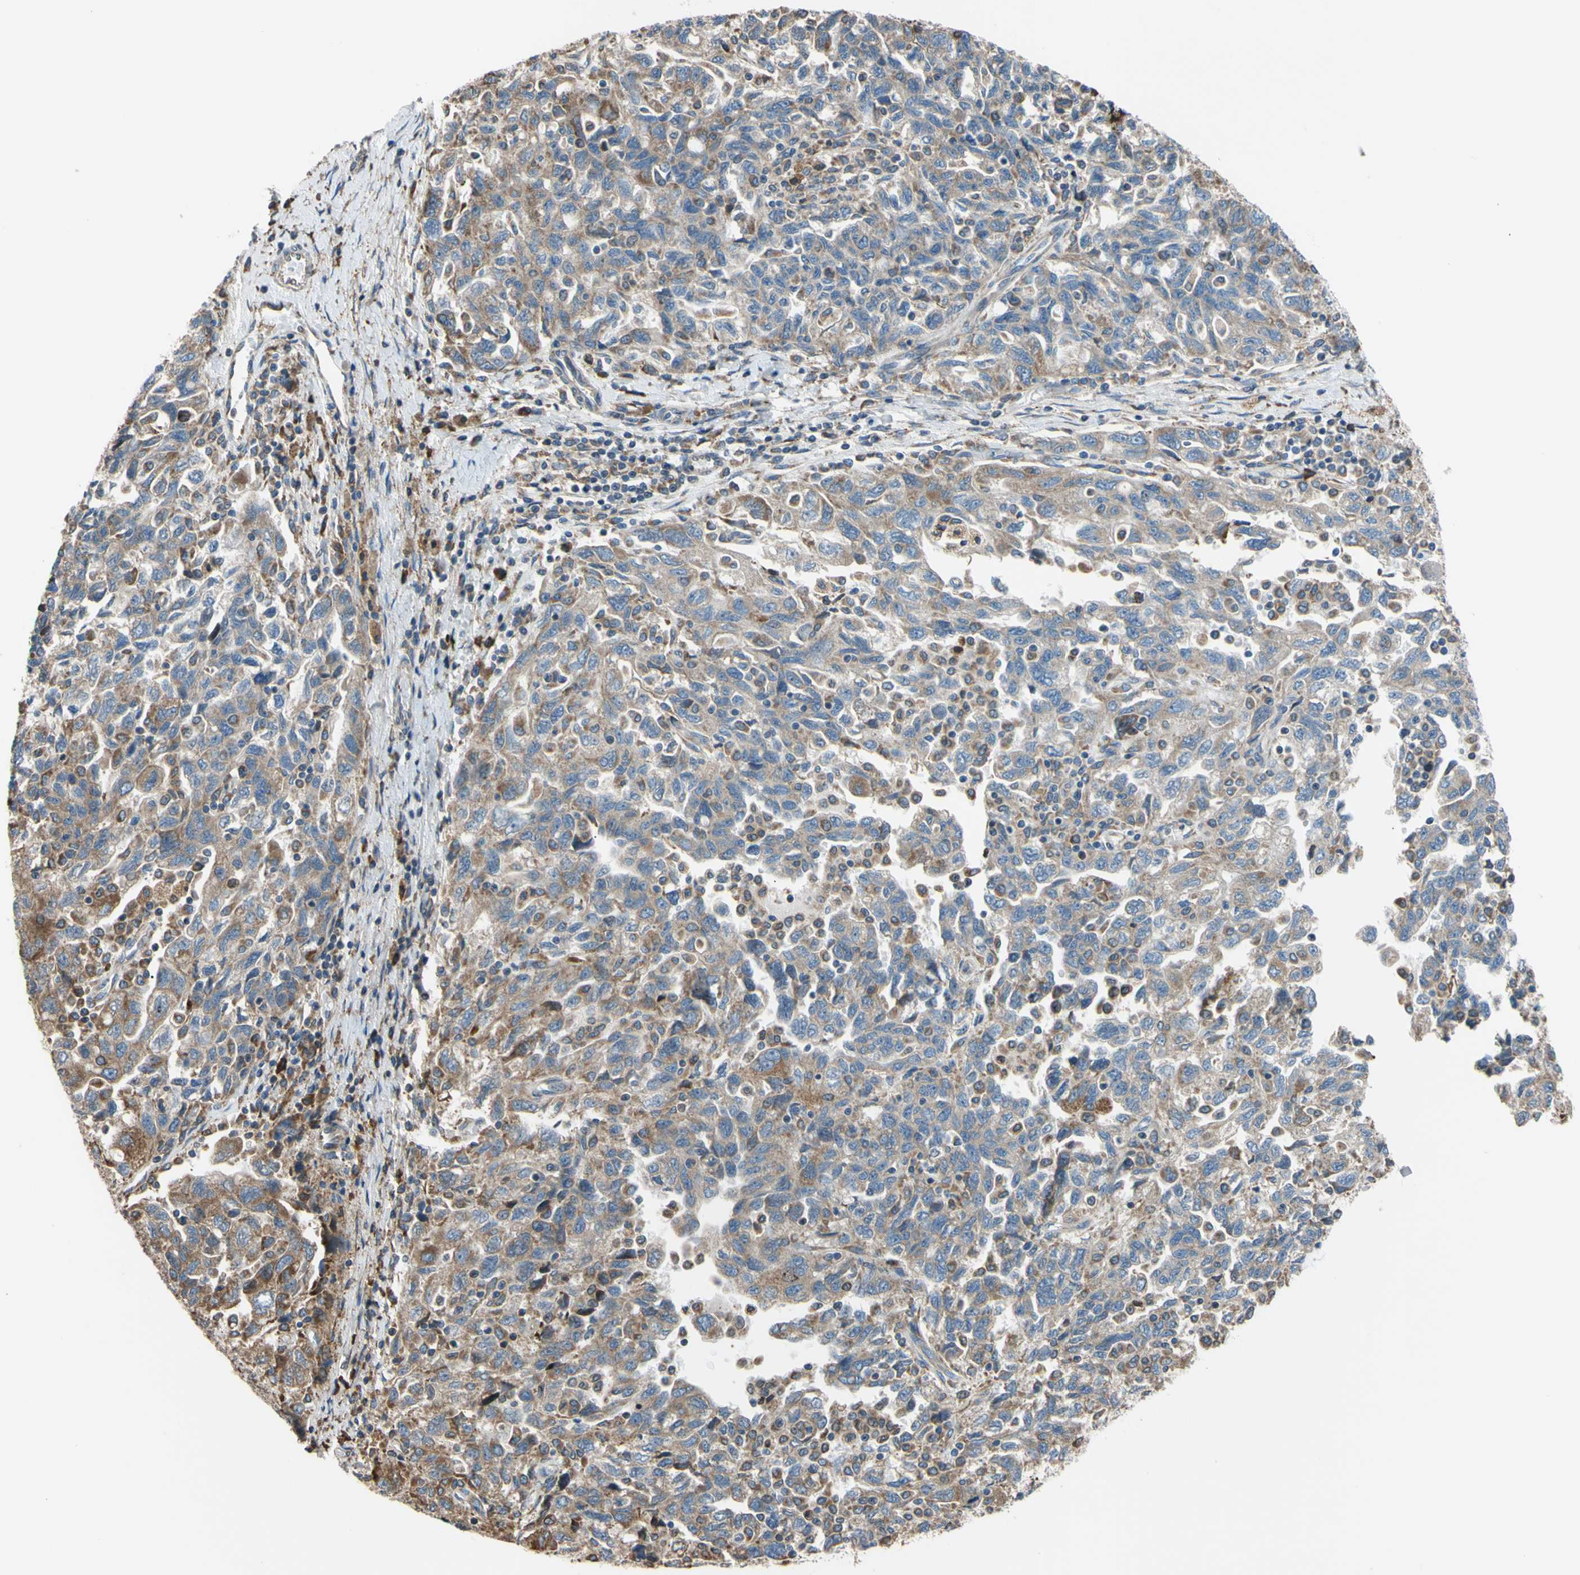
{"staining": {"intensity": "moderate", "quantity": ">75%", "location": "cytoplasmic/membranous"}, "tissue": "ovarian cancer", "cell_type": "Tumor cells", "image_type": "cancer", "snomed": [{"axis": "morphology", "description": "Carcinoma, NOS"}, {"axis": "morphology", "description": "Cystadenocarcinoma, serous, NOS"}, {"axis": "topography", "description": "Ovary"}], "caption": "Ovarian cancer (carcinoma) stained with IHC exhibits moderate cytoplasmic/membranous staining in about >75% of tumor cells.", "gene": "BMF", "patient": {"sex": "female", "age": 69}}